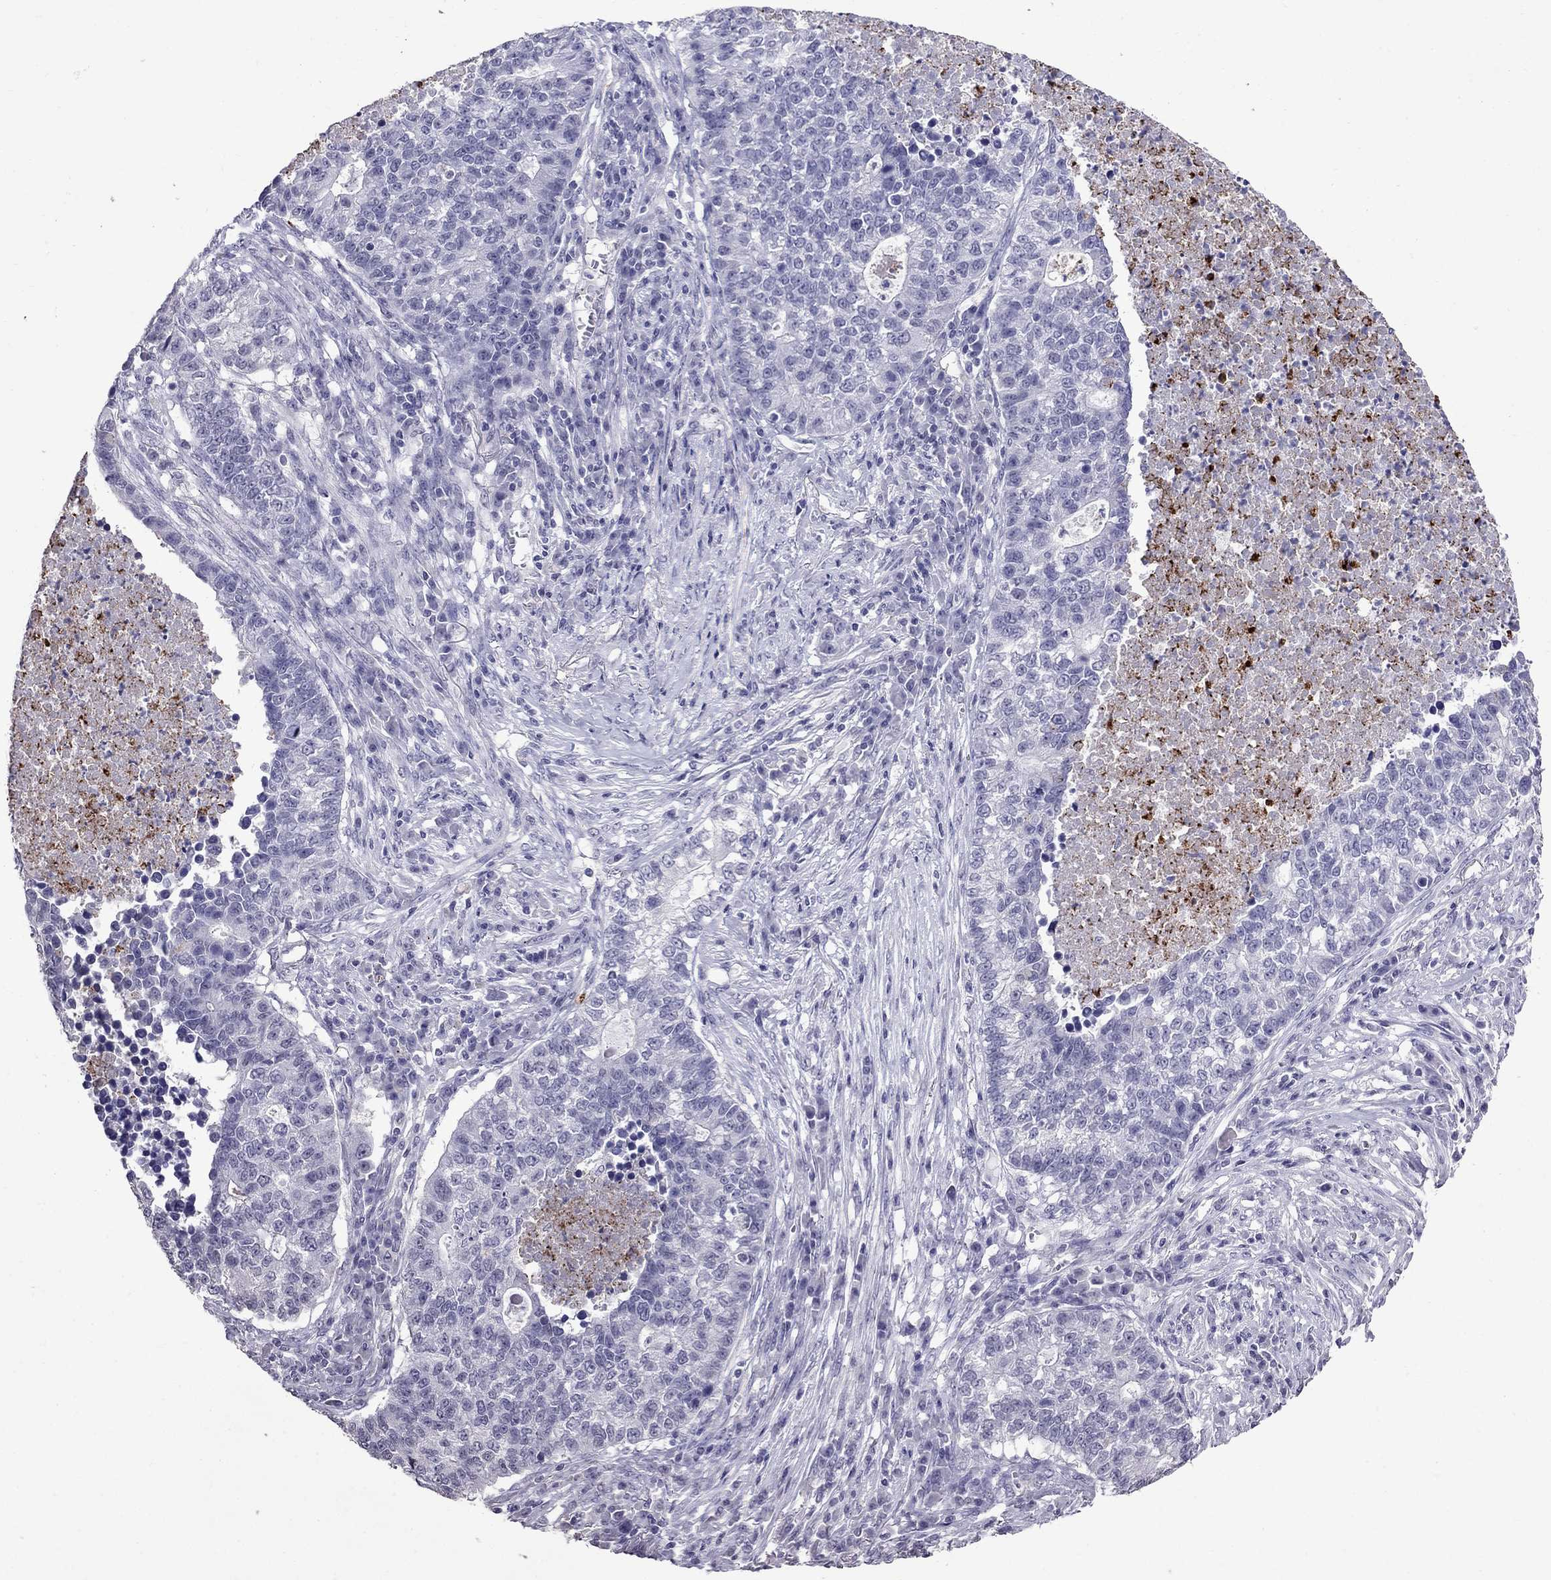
{"staining": {"intensity": "negative", "quantity": "none", "location": "none"}, "tissue": "lung cancer", "cell_type": "Tumor cells", "image_type": "cancer", "snomed": [{"axis": "morphology", "description": "Adenocarcinoma, NOS"}, {"axis": "topography", "description": "Lung"}], "caption": "Immunohistochemical staining of lung cancer (adenocarcinoma) exhibits no significant positivity in tumor cells.", "gene": "OLFM4", "patient": {"sex": "male", "age": 57}}